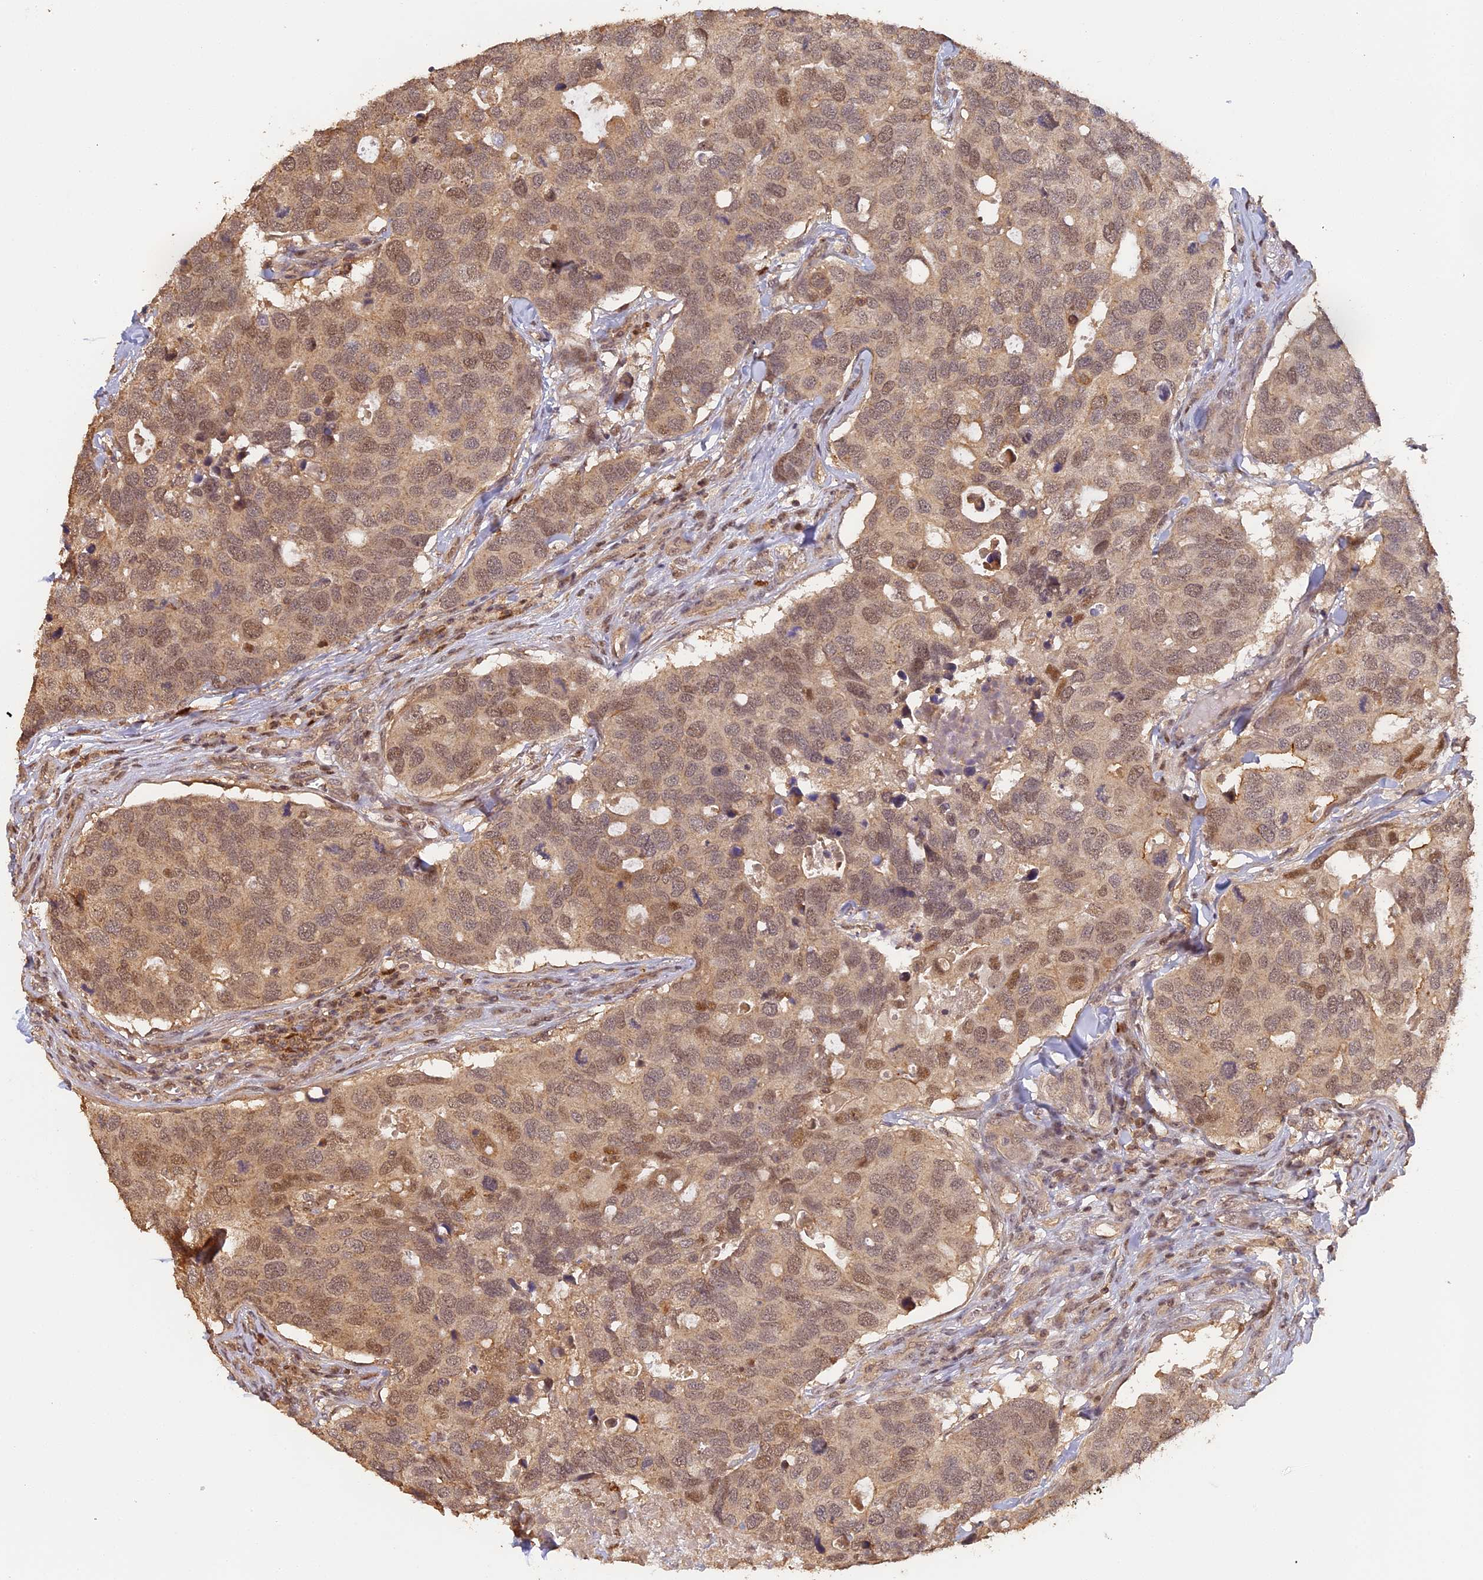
{"staining": {"intensity": "moderate", "quantity": ">75%", "location": "cytoplasmic/membranous,nuclear"}, "tissue": "breast cancer", "cell_type": "Tumor cells", "image_type": "cancer", "snomed": [{"axis": "morphology", "description": "Duct carcinoma"}, {"axis": "topography", "description": "Breast"}], "caption": "This histopathology image demonstrates immunohistochemistry (IHC) staining of human breast cancer (intraductal carcinoma), with medium moderate cytoplasmic/membranous and nuclear staining in about >75% of tumor cells.", "gene": "MYBL2", "patient": {"sex": "female", "age": 83}}